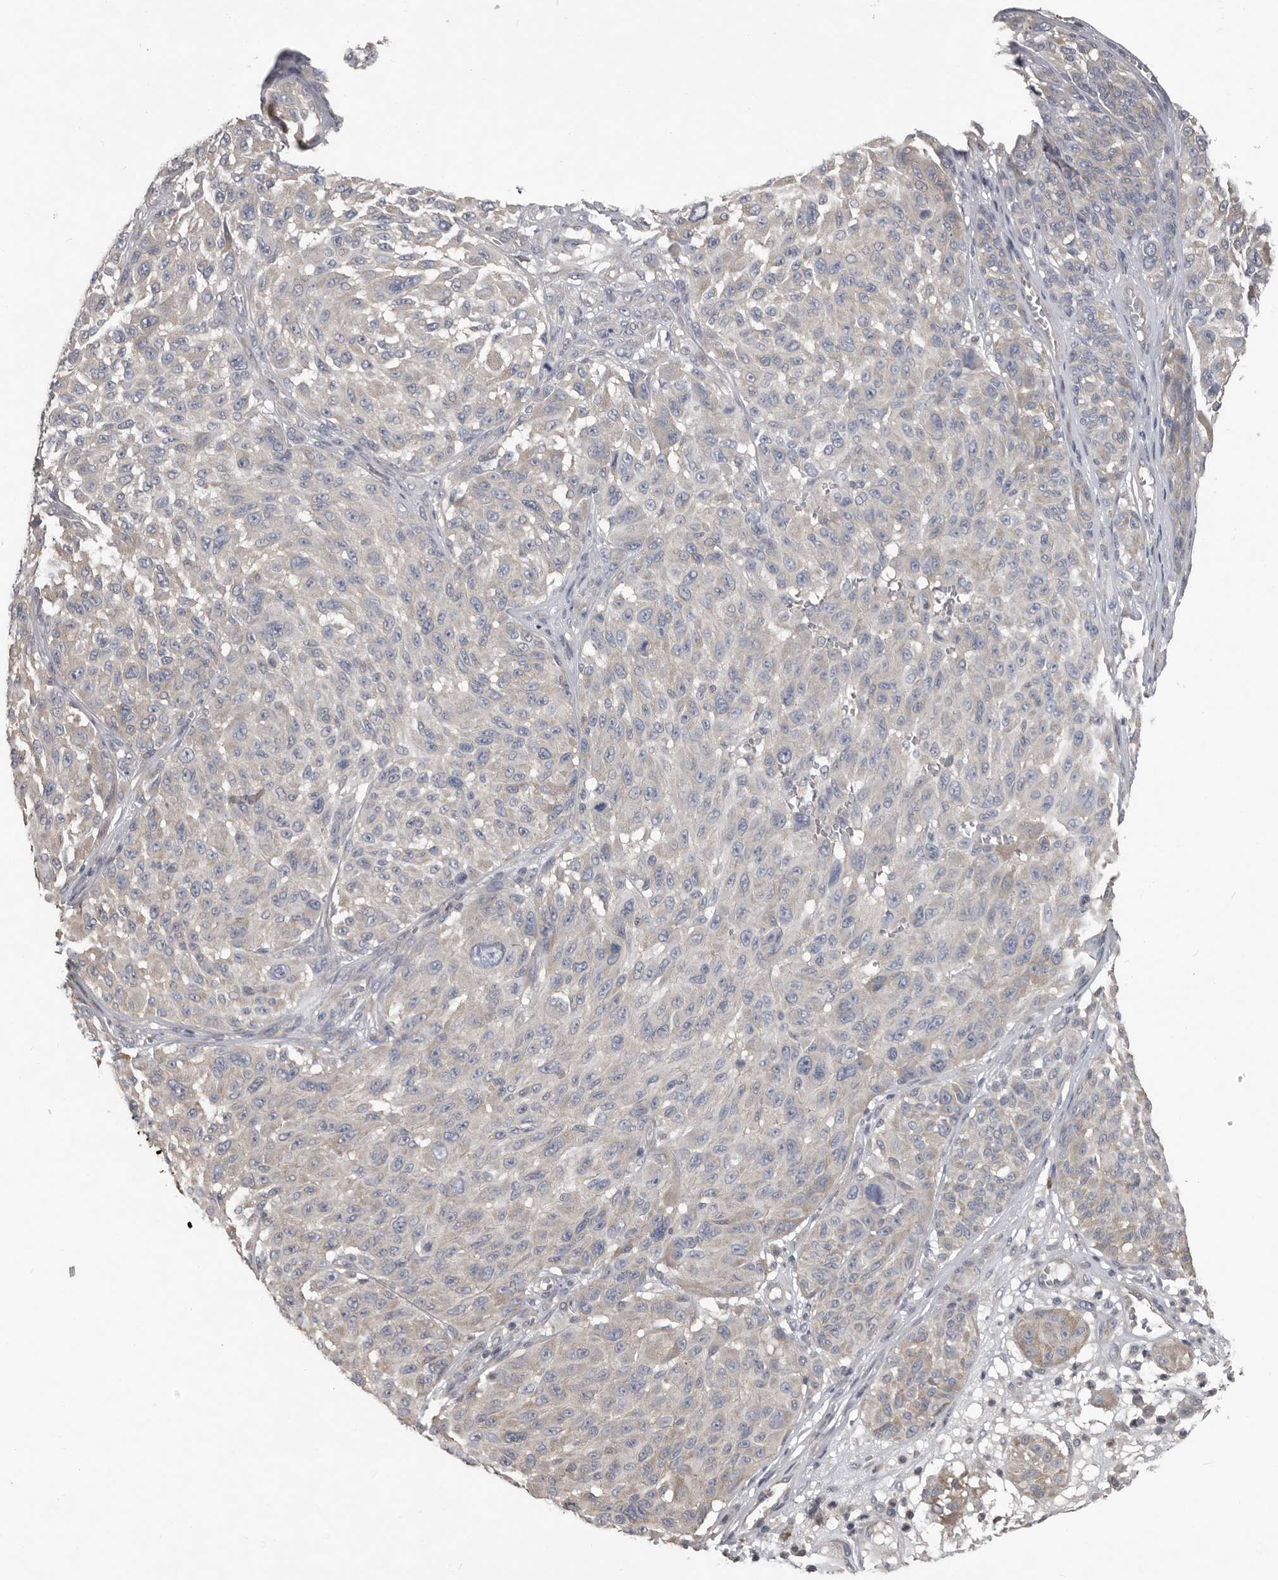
{"staining": {"intensity": "negative", "quantity": "none", "location": "none"}, "tissue": "melanoma", "cell_type": "Tumor cells", "image_type": "cancer", "snomed": [{"axis": "morphology", "description": "Malignant melanoma, NOS"}, {"axis": "topography", "description": "Skin"}], "caption": "Tumor cells show no significant staining in melanoma. The staining is performed using DAB (3,3'-diaminobenzidine) brown chromogen with nuclei counter-stained in using hematoxylin.", "gene": "CA6", "patient": {"sex": "male", "age": 83}}